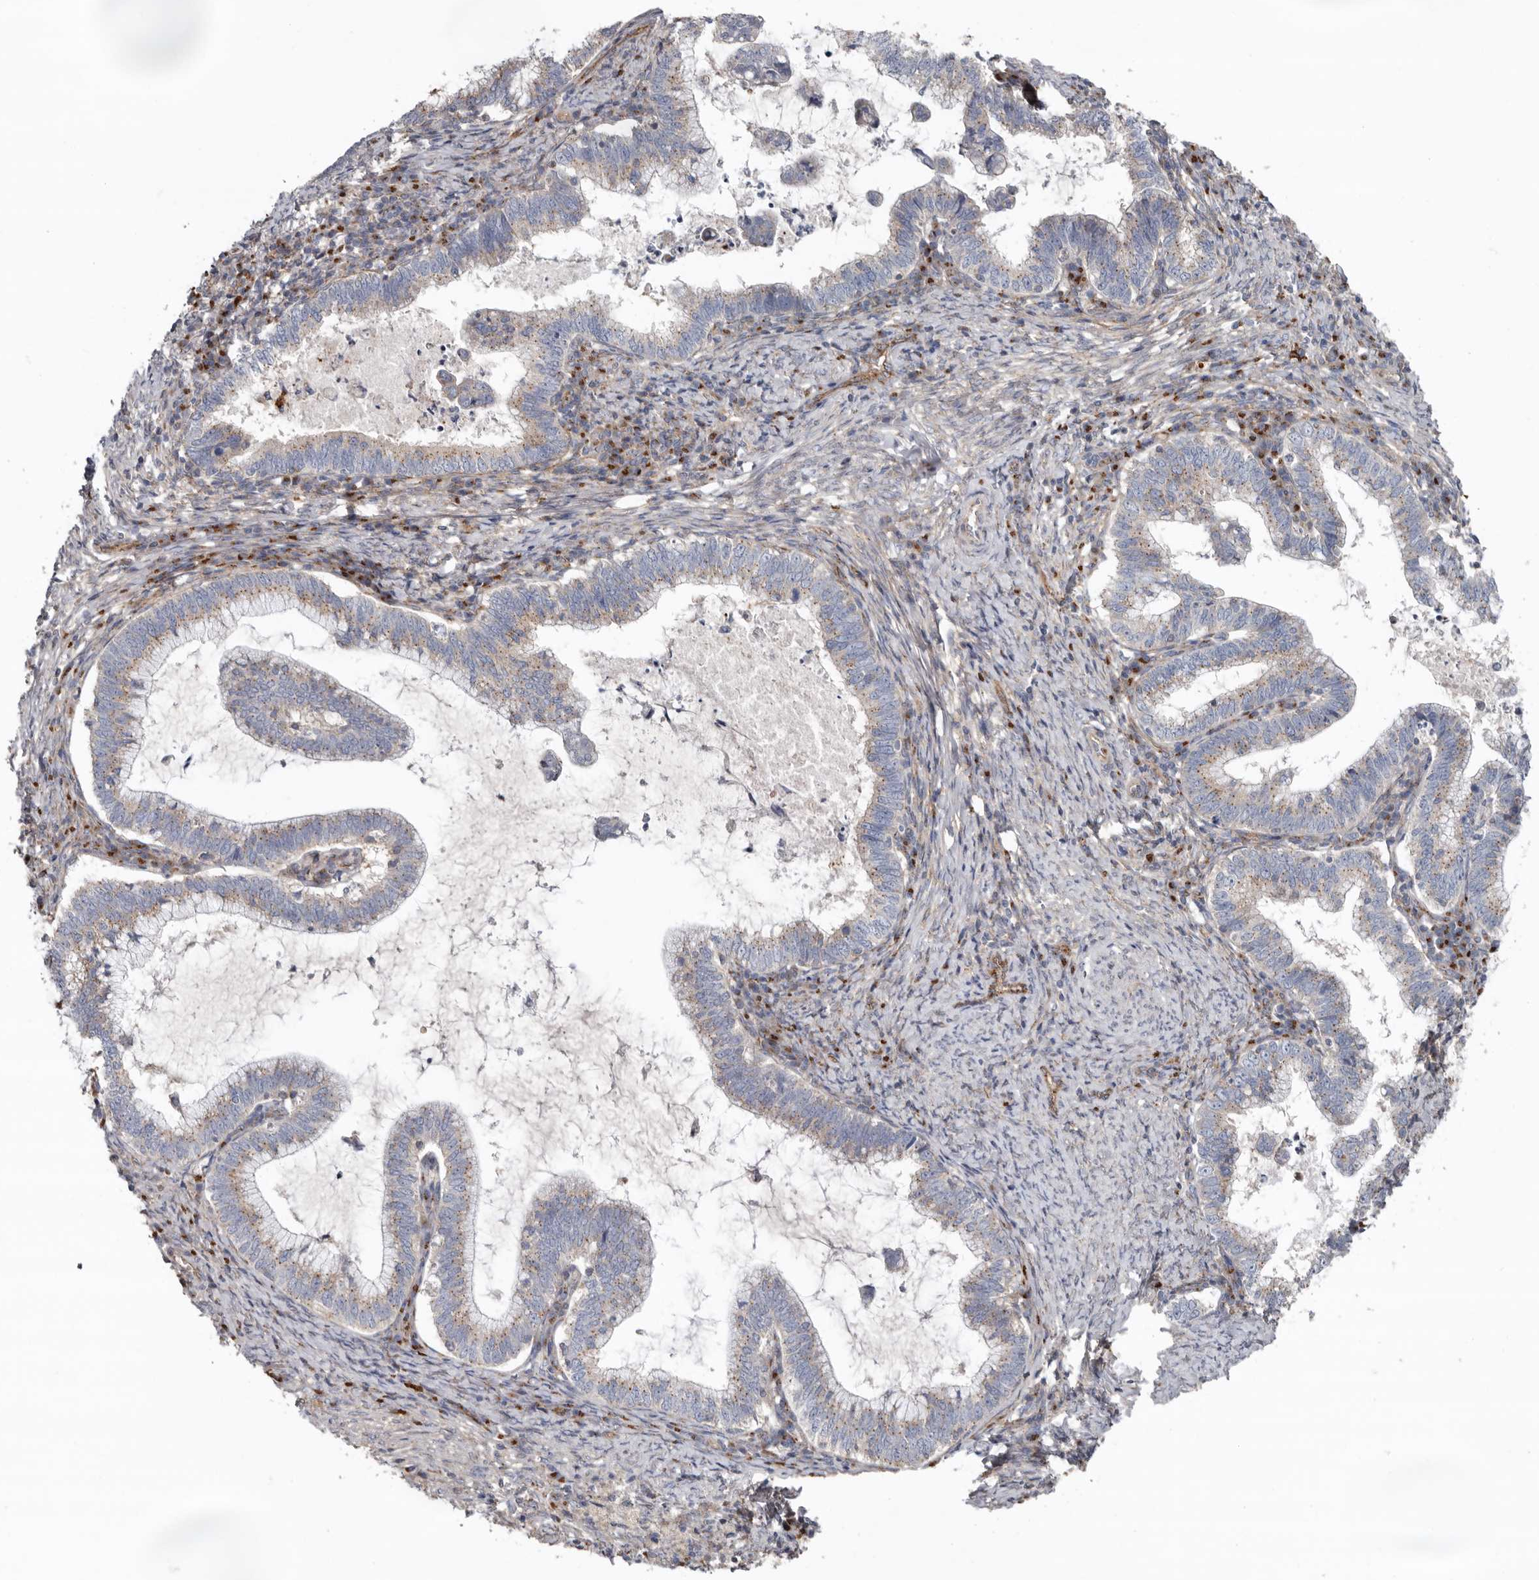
{"staining": {"intensity": "moderate", "quantity": ">75%", "location": "cytoplasmic/membranous"}, "tissue": "cervical cancer", "cell_type": "Tumor cells", "image_type": "cancer", "snomed": [{"axis": "morphology", "description": "Adenocarcinoma, NOS"}, {"axis": "topography", "description": "Cervix"}], "caption": "DAB (3,3'-diaminobenzidine) immunohistochemical staining of human adenocarcinoma (cervical) displays moderate cytoplasmic/membranous protein staining in about >75% of tumor cells. Using DAB (3,3'-diaminobenzidine) (brown) and hematoxylin (blue) stains, captured at high magnification using brightfield microscopy.", "gene": "LUZP1", "patient": {"sex": "female", "age": 36}}